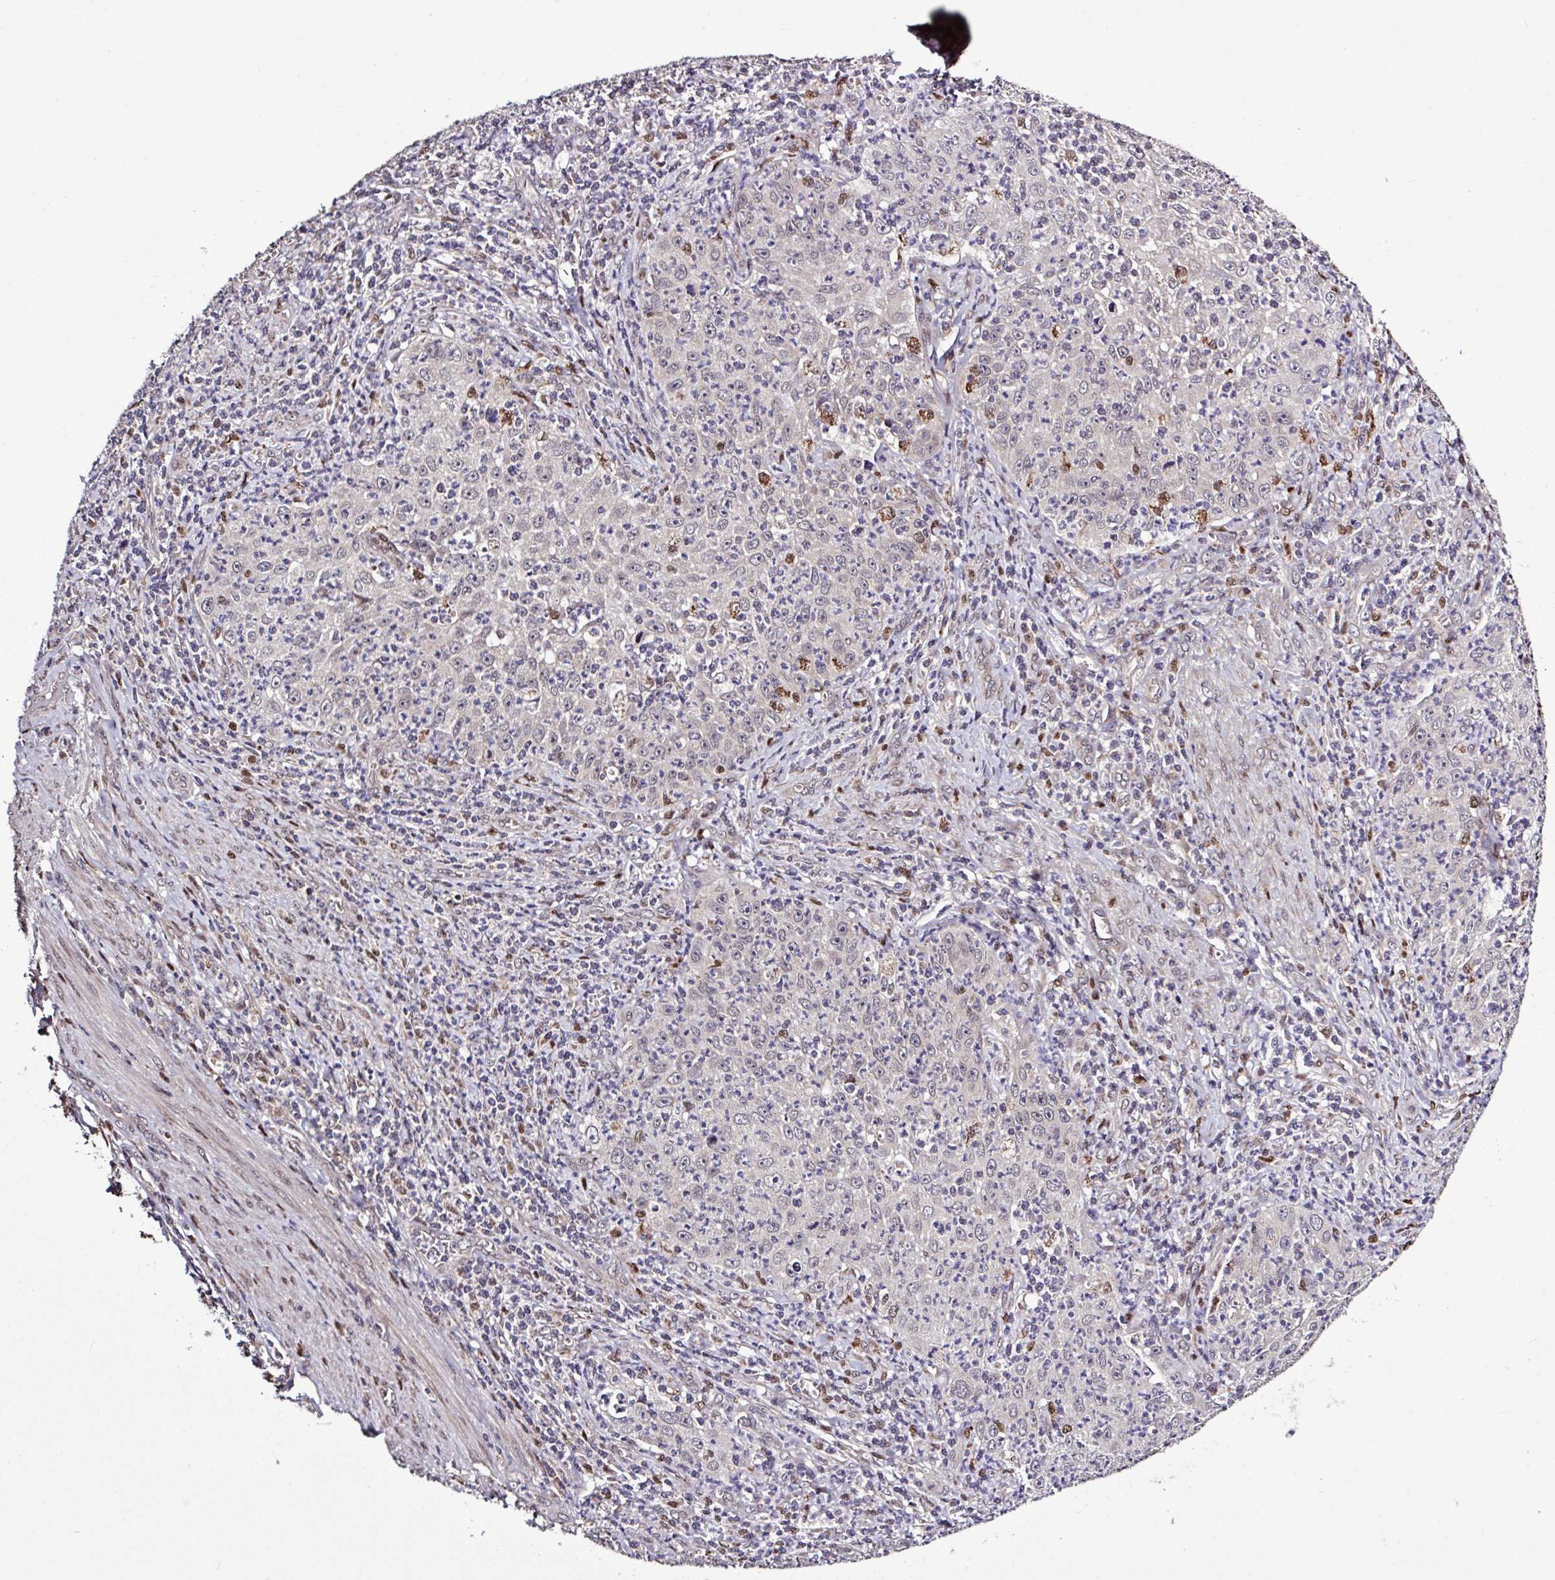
{"staining": {"intensity": "negative", "quantity": "none", "location": "none"}, "tissue": "cervical cancer", "cell_type": "Tumor cells", "image_type": "cancer", "snomed": [{"axis": "morphology", "description": "Squamous cell carcinoma, NOS"}, {"axis": "topography", "description": "Cervix"}], "caption": "Immunohistochemical staining of human squamous cell carcinoma (cervical) reveals no significant expression in tumor cells. (Brightfield microscopy of DAB IHC at high magnification).", "gene": "SKIC2", "patient": {"sex": "female", "age": 30}}